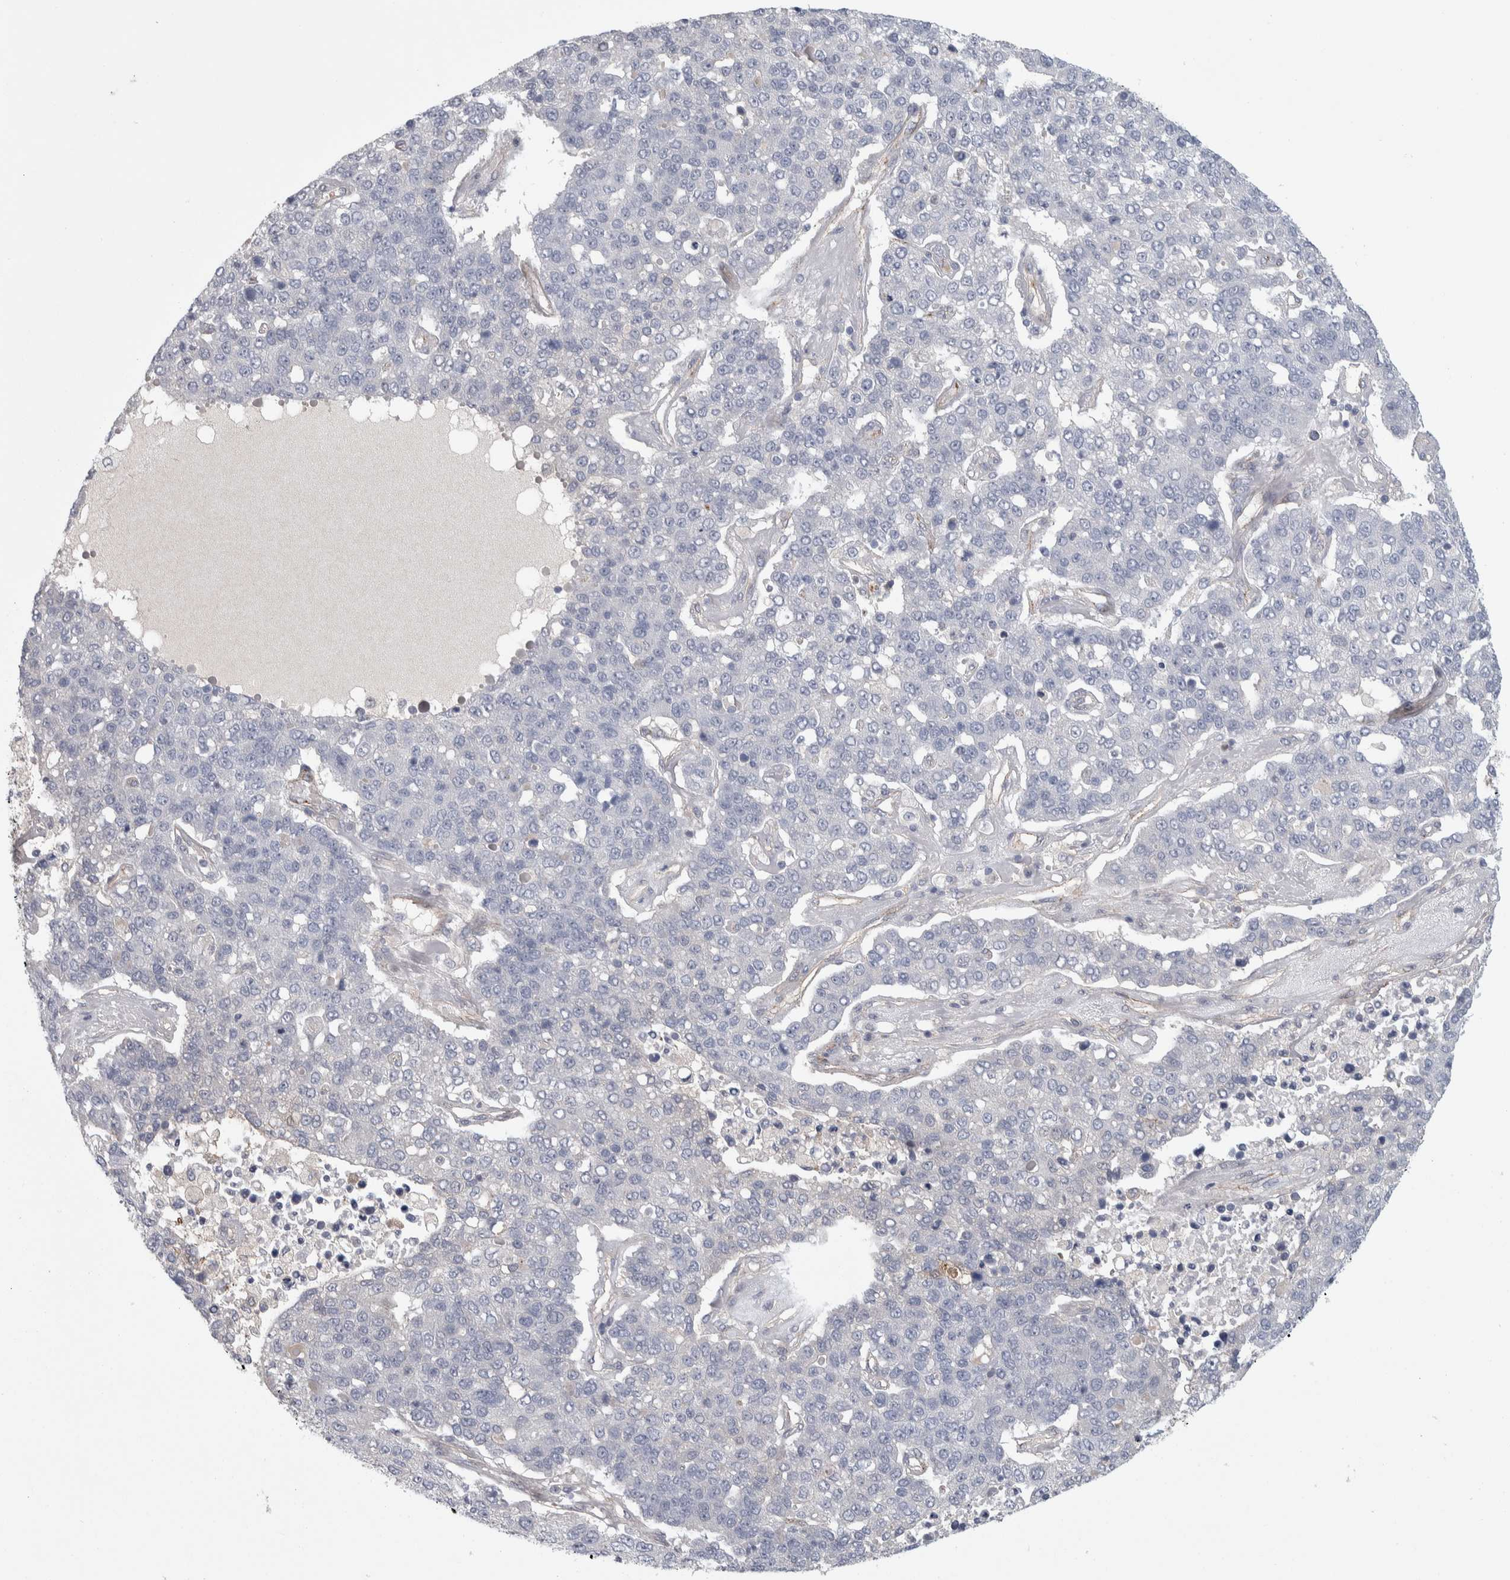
{"staining": {"intensity": "negative", "quantity": "none", "location": "none"}, "tissue": "pancreatic cancer", "cell_type": "Tumor cells", "image_type": "cancer", "snomed": [{"axis": "morphology", "description": "Adenocarcinoma, NOS"}, {"axis": "topography", "description": "Pancreas"}], "caption": "Immunohistochemical staining of human pancreatic cancer displays no significant staining in tumor cells. (DAB (3,3'-diaminobenzidine) immunohistochemistry with hematoxylin counter stain).", "gene": "ZNF862", "patient": {"sex": "female", "age": 61}}